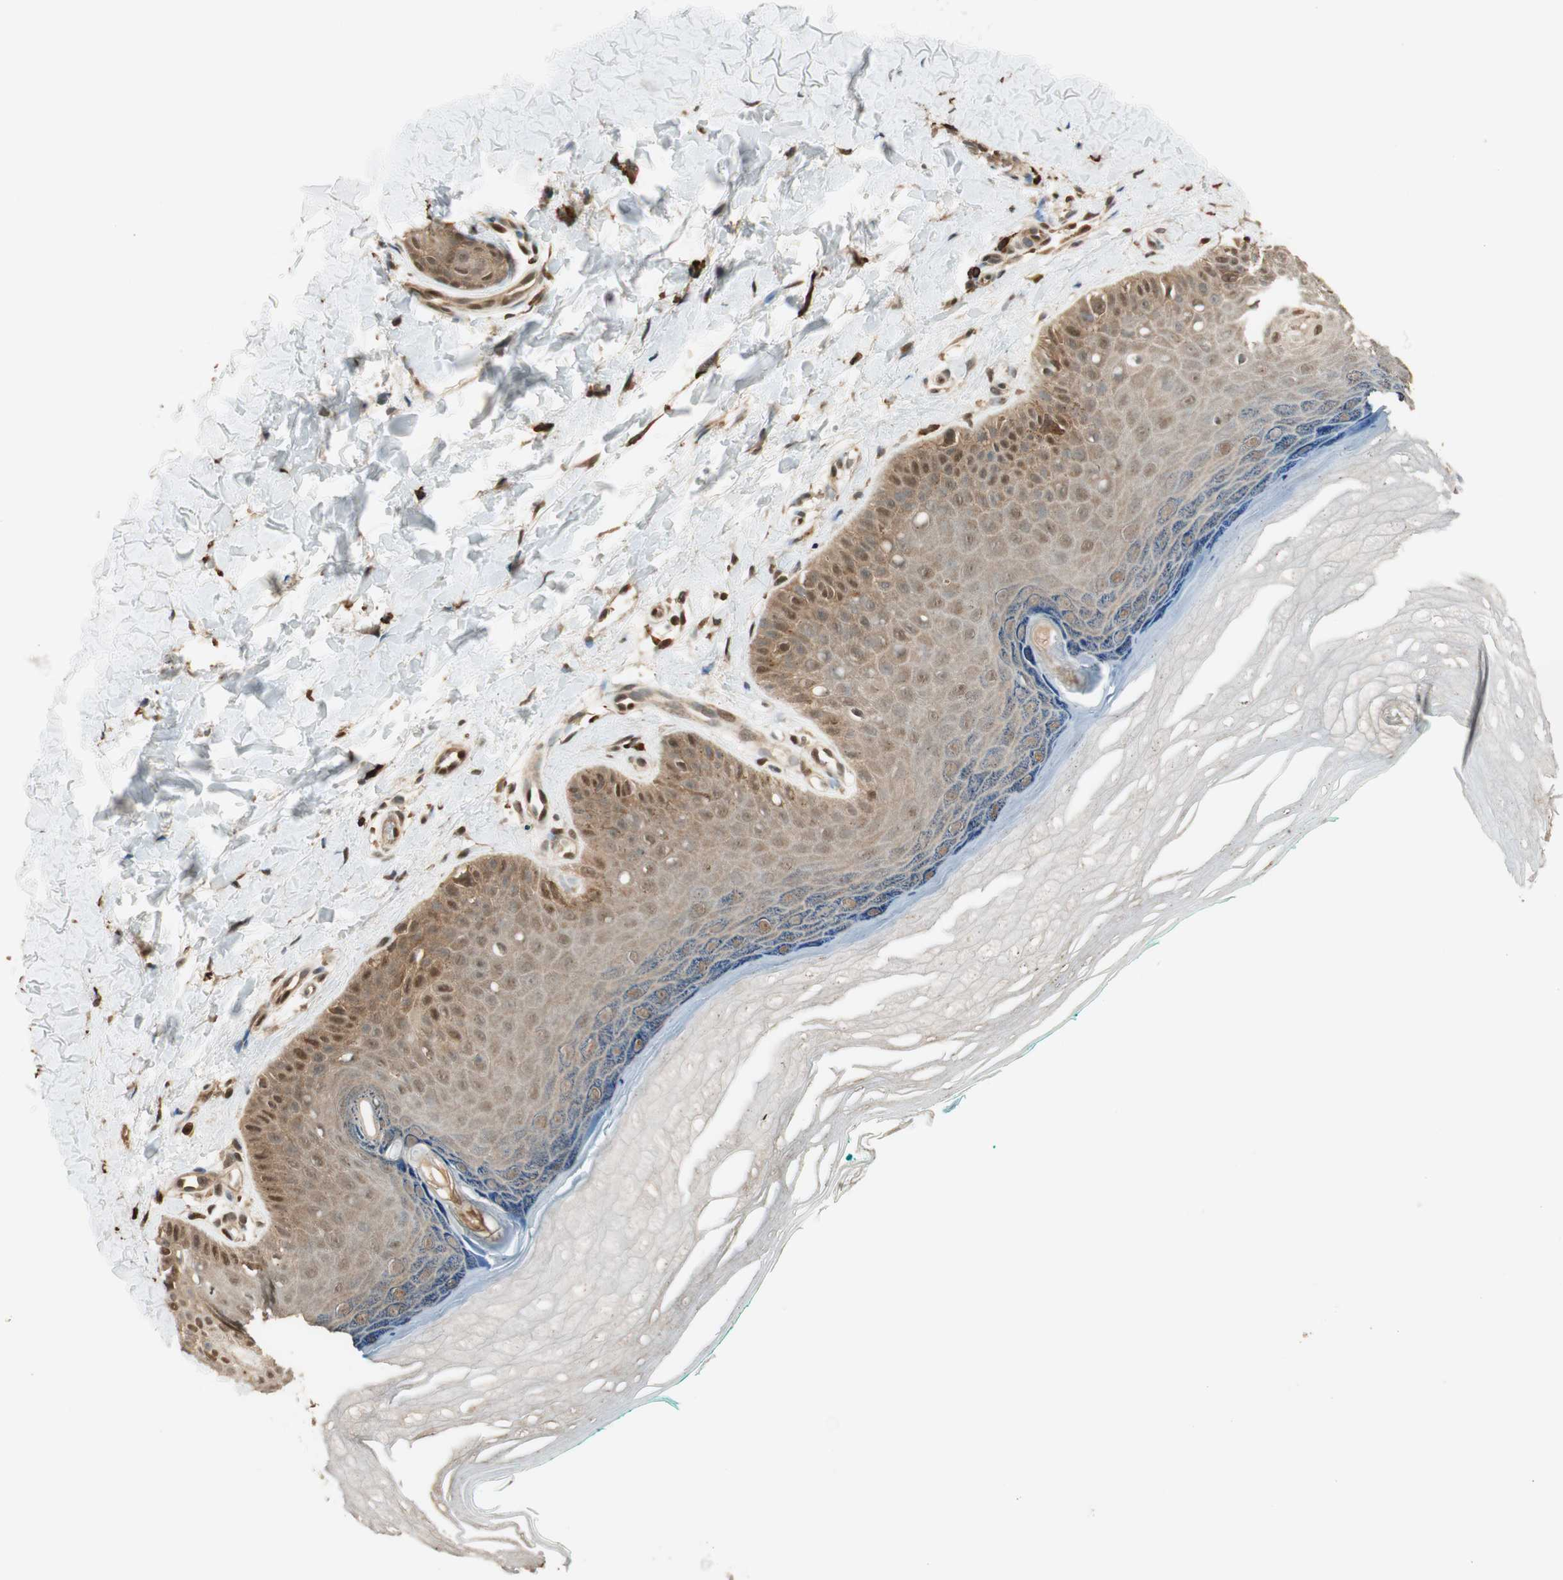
{"staining": {"intensity": "strong", "quantity": ">75%", "location": "cytoplasmic/membranous,nuclear"}, "tissue": "skin", "cell_type": "Fibroblasts", "image_type": "normal", "snomed": [{"axis": "morphology", "description": "Normal tissue, NOS"}, {"axis": "topography", "description": "Skin"}], "caption": "Immunohistochemistry (IHC) of unremarkable skin exhibits high levels of strong cytoplasmic/membranous,nuclear expression in approximately >75% of fibroblasts. Nuclei are stained in blue.", "gene": "ENSG00000268870", "patient": {"sex": "male", "age": 26}}